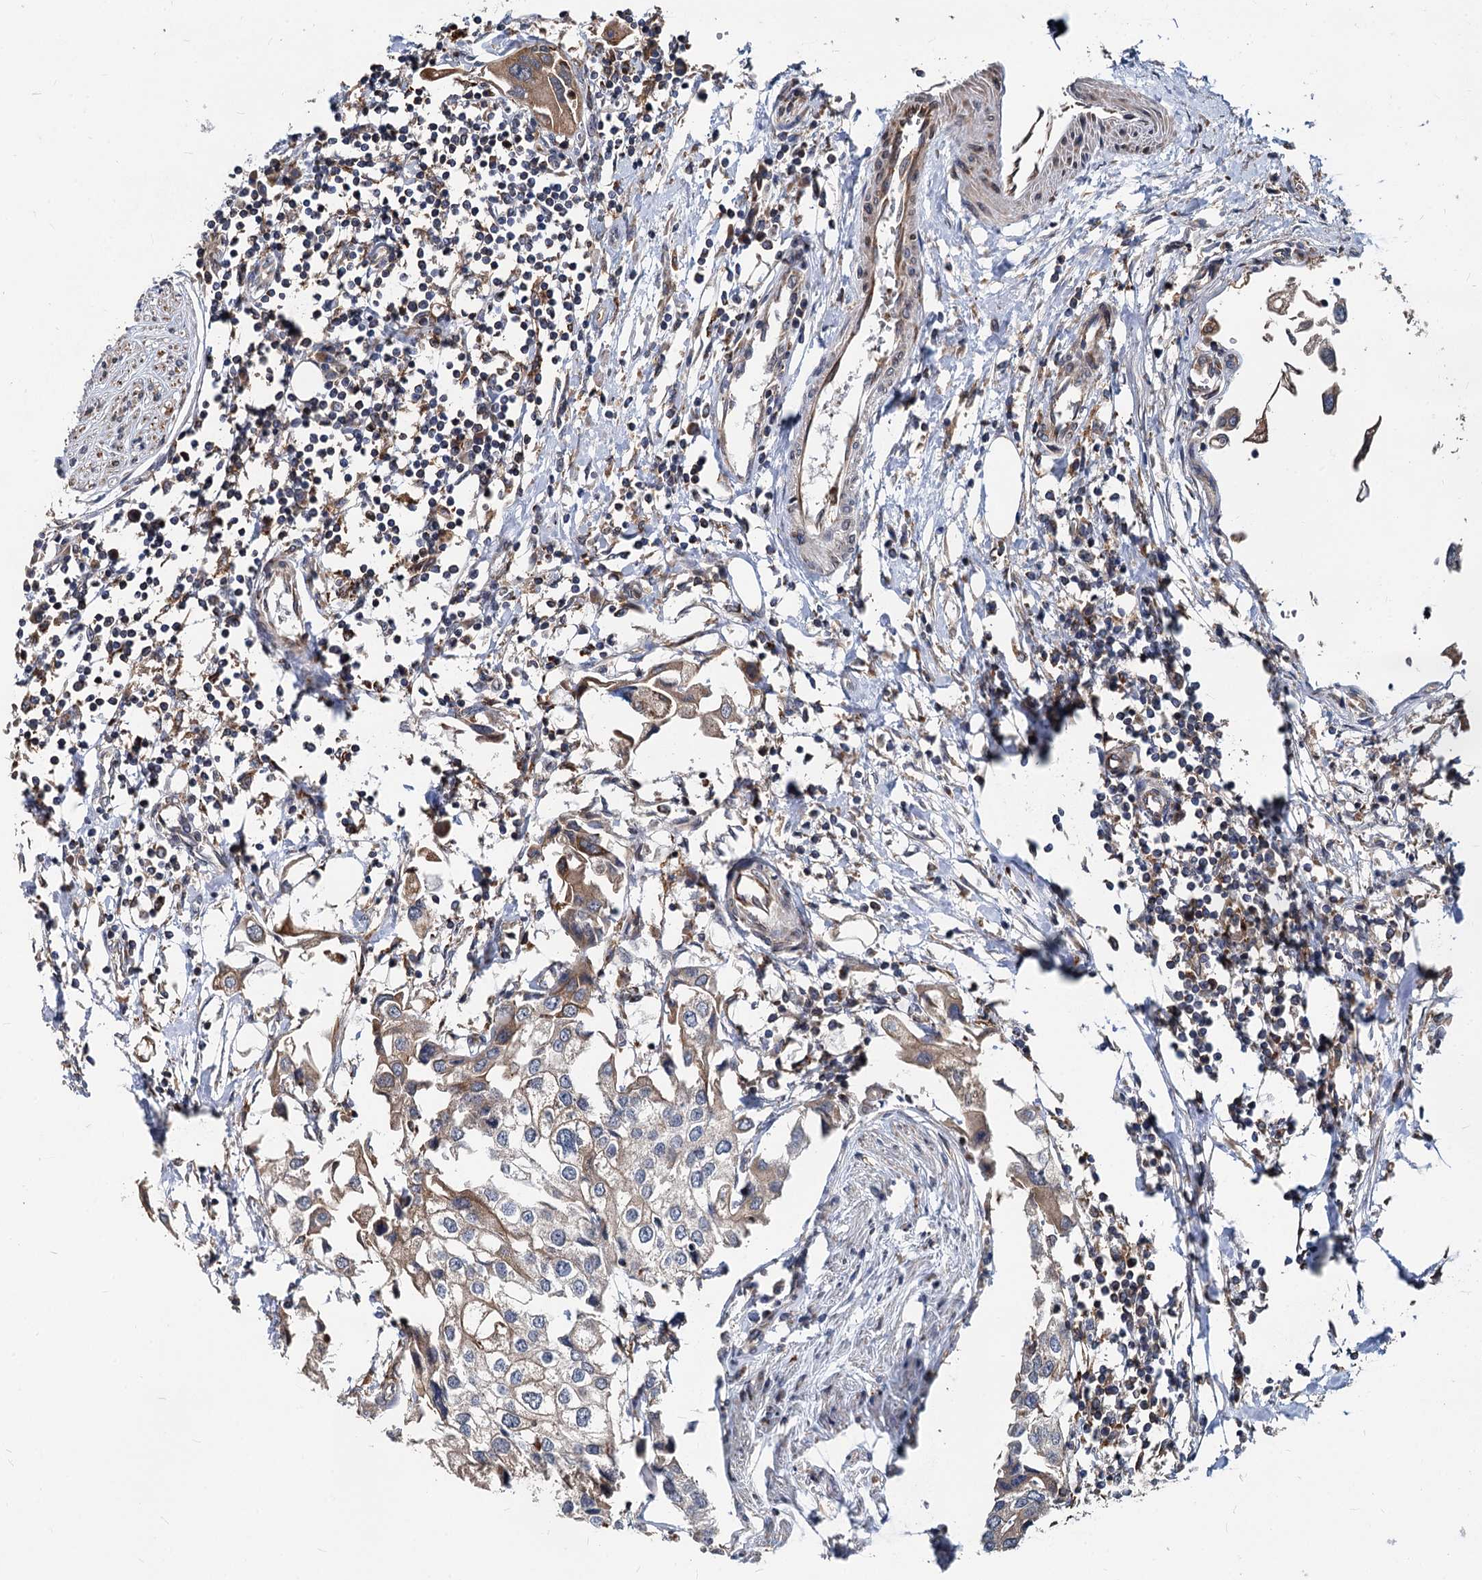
{"staining": {"intensity": "moderate", "quantity": "25%-75%", "location": "cytoplasmic/membranous"}, "tissue": "urothelial cancer", "cell_type": "Tumor cells", "image_type": "cancer", "snomed": [{"axis": "morphology", "description": "Urothelial carcinoma, High grade"}, {"axis": "topography", "description": "Urinary bladder"}], "caption": "Urothelial cancer stained for a protein (brown) demonstrates moderate cytoplasmic/membranous positive staining in approximately 25%-75% of tumor cells.", "gene": "STIM1", "patient": {"sex": "male", "age": 64}}